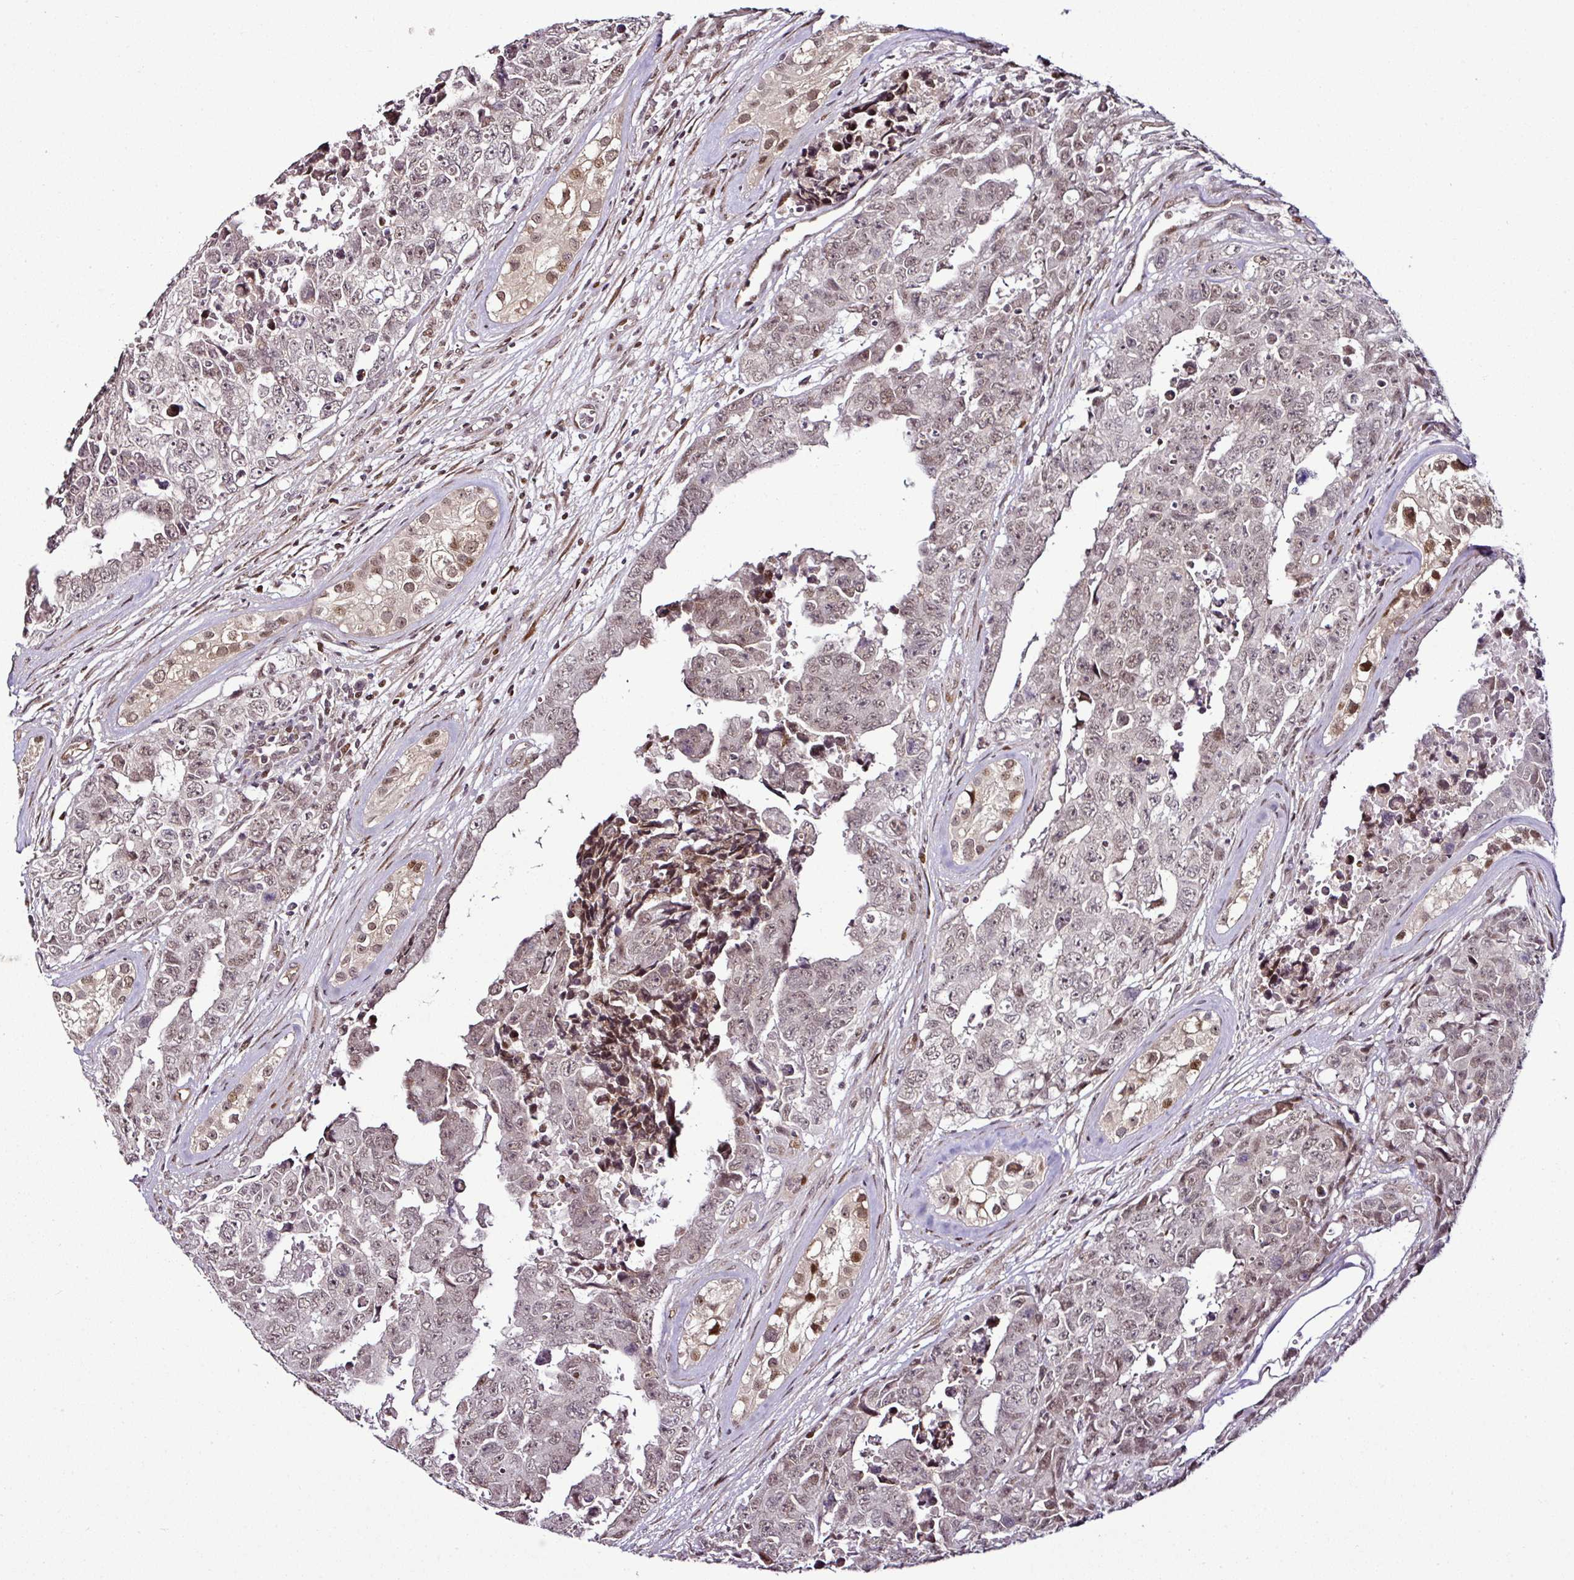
{"staining": {"intensity": "weak", "quantity": "25%-75%", "location": "nuclear"}, "tissue": "testis cancer", "cell_type": "Tumor cells", "image_type": "cancer", "snomed": [{"axis": "morphology", "description": "Normal tissue, NOS"}, {"axis": "morphology", "description": "Carcinoma, Embryonal, NOS"}, {"axis": "topography", "description": "Testis"}, {"axis": "topography", "description": "Epididymis"}], "caption": "Immunohistochemistry of testis embryonal carcinoma reveals low levels of weak nuclear expression in about 25%-75% of tumor cells. (DAB (3,3'-diaminobenzidine) IHC with brightfield microscopy, high magnification).", "gene": "COPRS", "patient": {"sex": "male", "age": 25}}